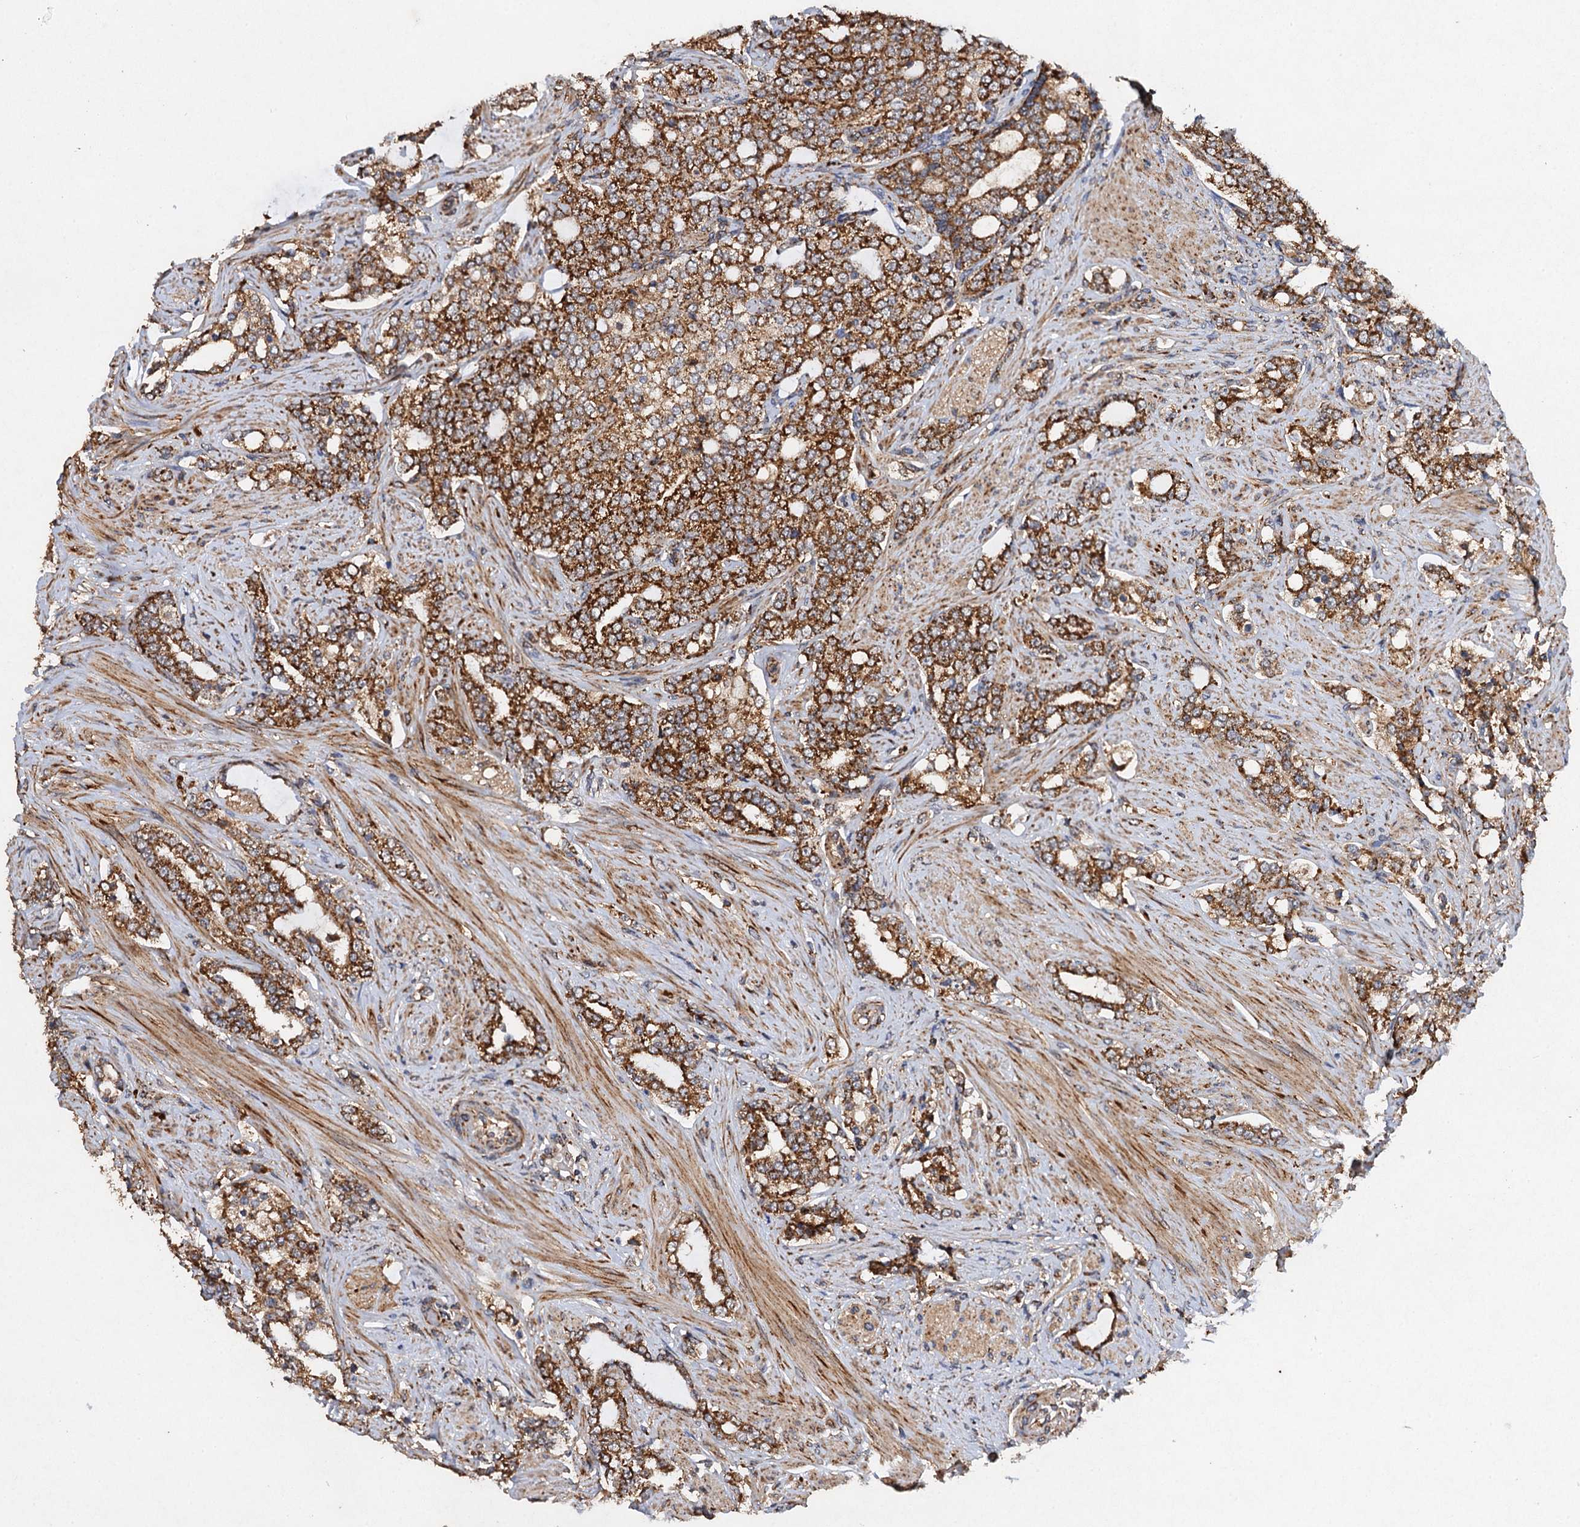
{"staining": {"intensity": "strong", "quantity": ">75%", "location": "cytoplasmic/membranous"}, "tissue": "prostate cancer", "cell_type": "Tumor cells", "image_type": "cancer", "snomed": [{"axis": "morphology", "description": "Adenocarcinoma, High grade"}, {"axis": "topography", "description": "Prostate"}], "caption": "Immunohistochemistry micrograph of prostate adenocarcinoma (high-grade) stained for a protein (brown), which displays high levels of strong cytoplasmic/membranous positivity in about >75% of tumor cells.", "gene": "NDUFA13", "patient": {"sex": "male", "age": 64}}